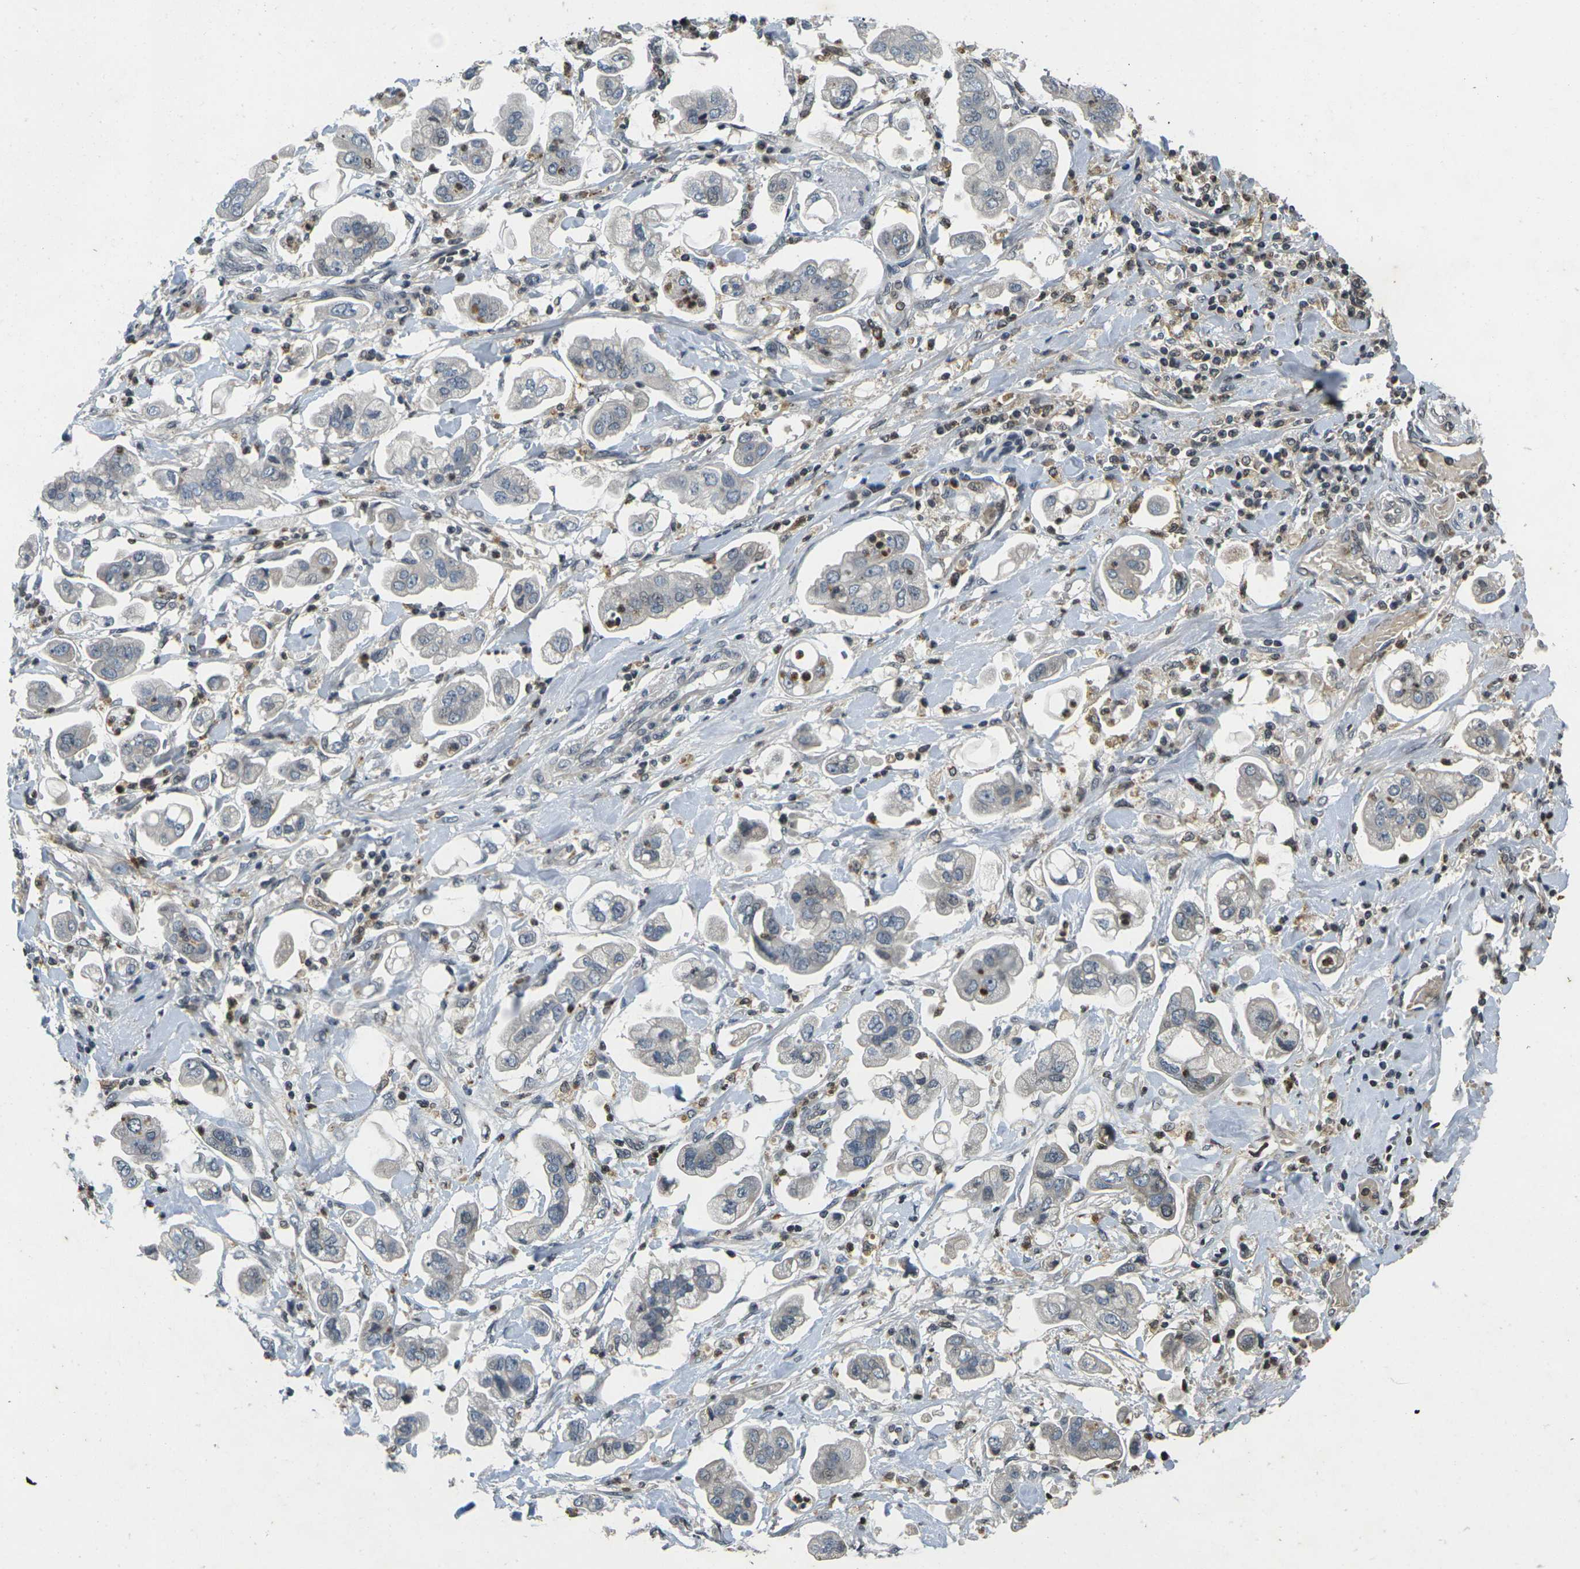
{"staining": {"intensity": "negative", "quantity": "none", "location": "none"}, "tissue": "stomach cancer", "cell_type": "Tumor cells", "image_type": "cancer", "snomed": [{"axis": "morphology", "description": "Adenocarcinoma, NOS"}, {"axis": "topography", "description": "Stomach"}], "caption": "The image reveals no significant staining in tumor cells of adenocarcinoma (stomach).", "gene": "C1QC", "patient": {"sex": "male", "age": 62}}